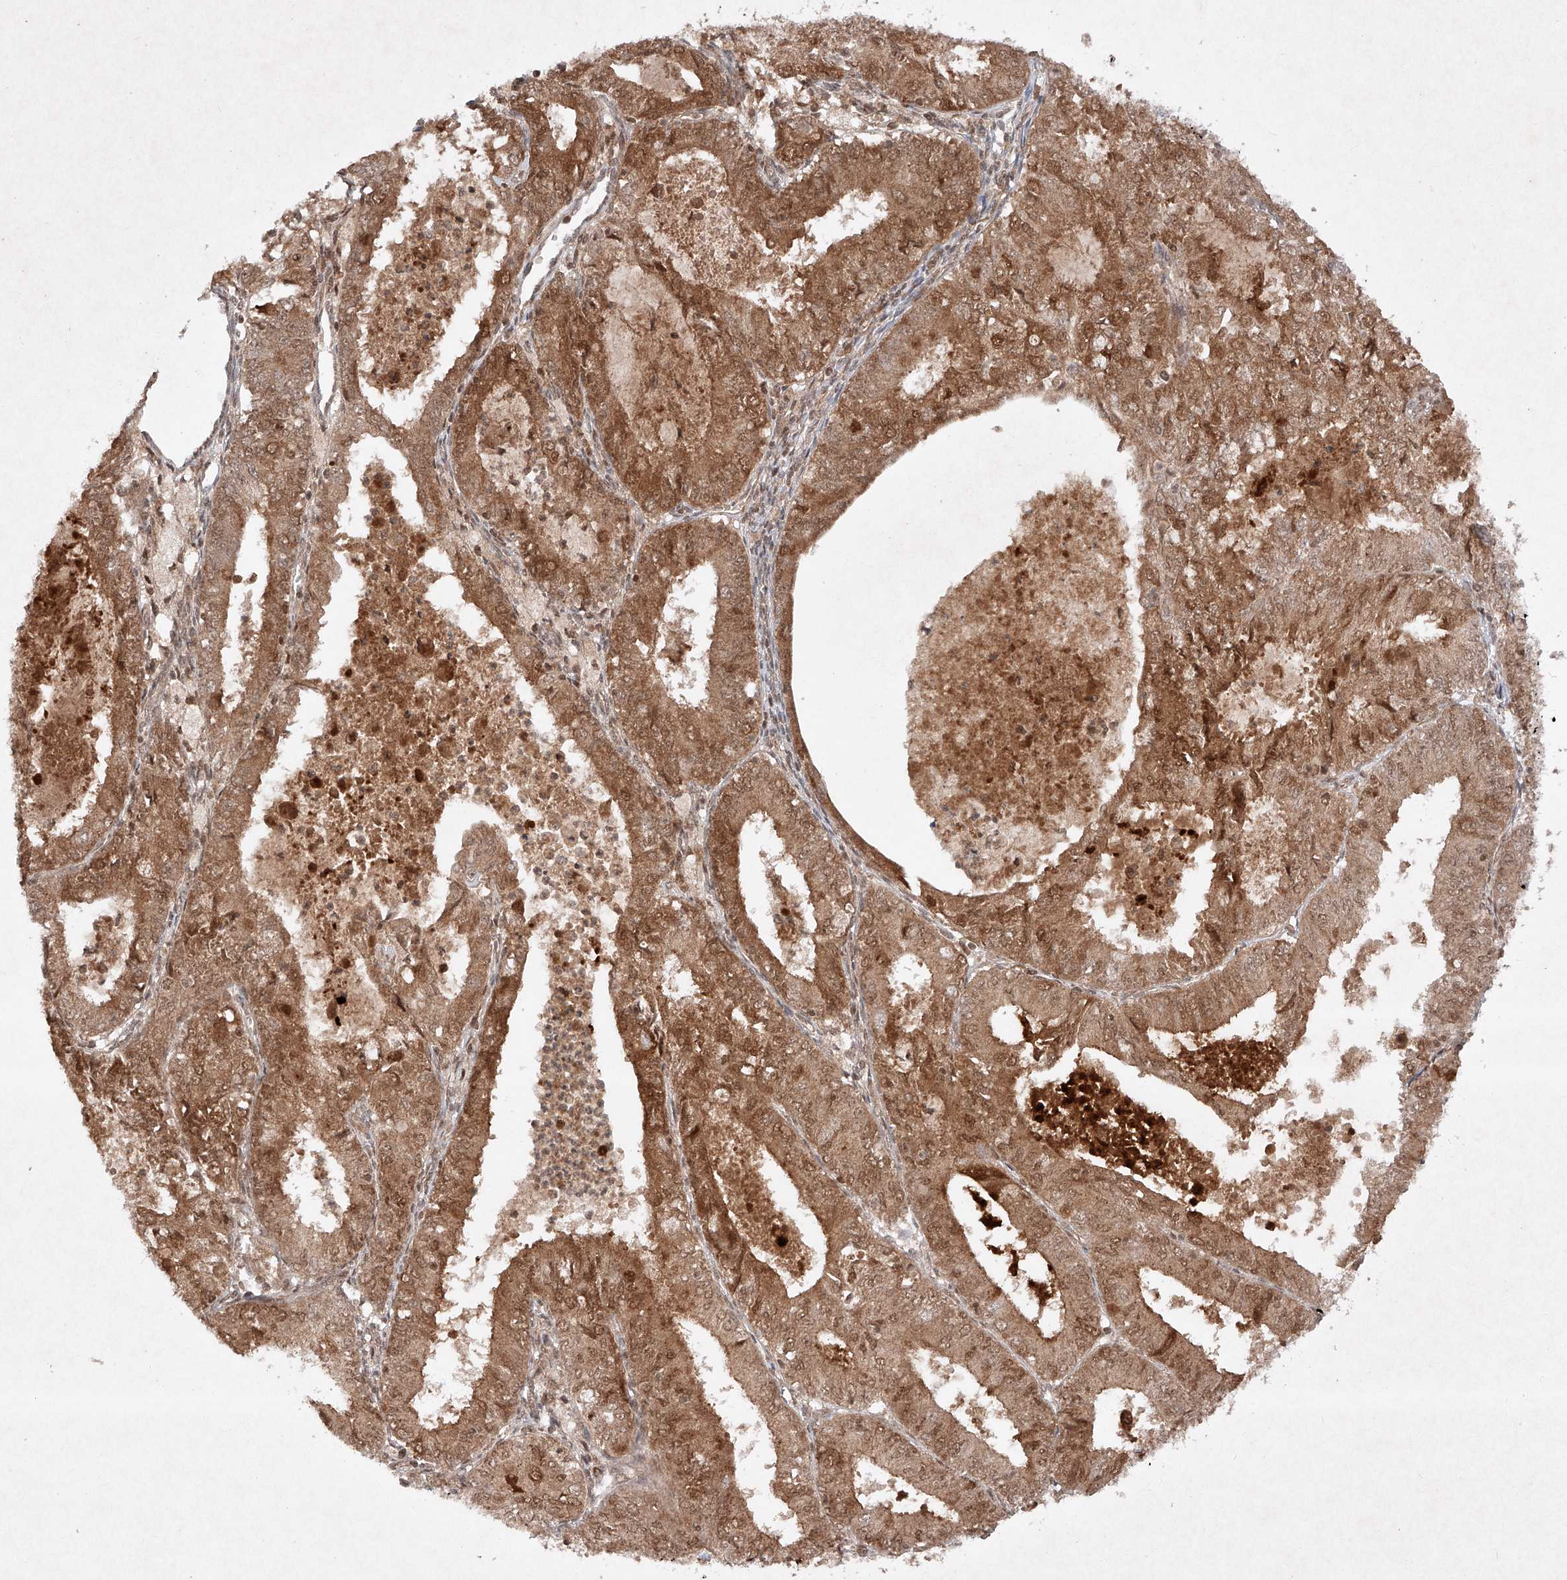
{"staining": {"intensity": "moderate", "quantity": ">75%", "location": "cytoplasmic/membranous,nuclear"}, "tissue": "endometrial cancer", "cell_type": "Tumor cells", "image_type": "cancer", "snomed": [{"axis": "morphology", "description": "Adenocarcinoma, NOS"}, {"axis": "topography", "description": "Endometrium"}], "caption": "High-magnification brightfield microscopy of endometrial cancer (adenocarcinoma) stained with DAB (3,3'-diaminobenzidine) (brown) and counterstained with hematoxylin (blue). tumor cells exhibit moderate cytoplasmic/membranous and nuclear positivity is appreciated in about>75% of cells.", "gene": "RNF31", "patient": {"sex": "female", "age": 57}}